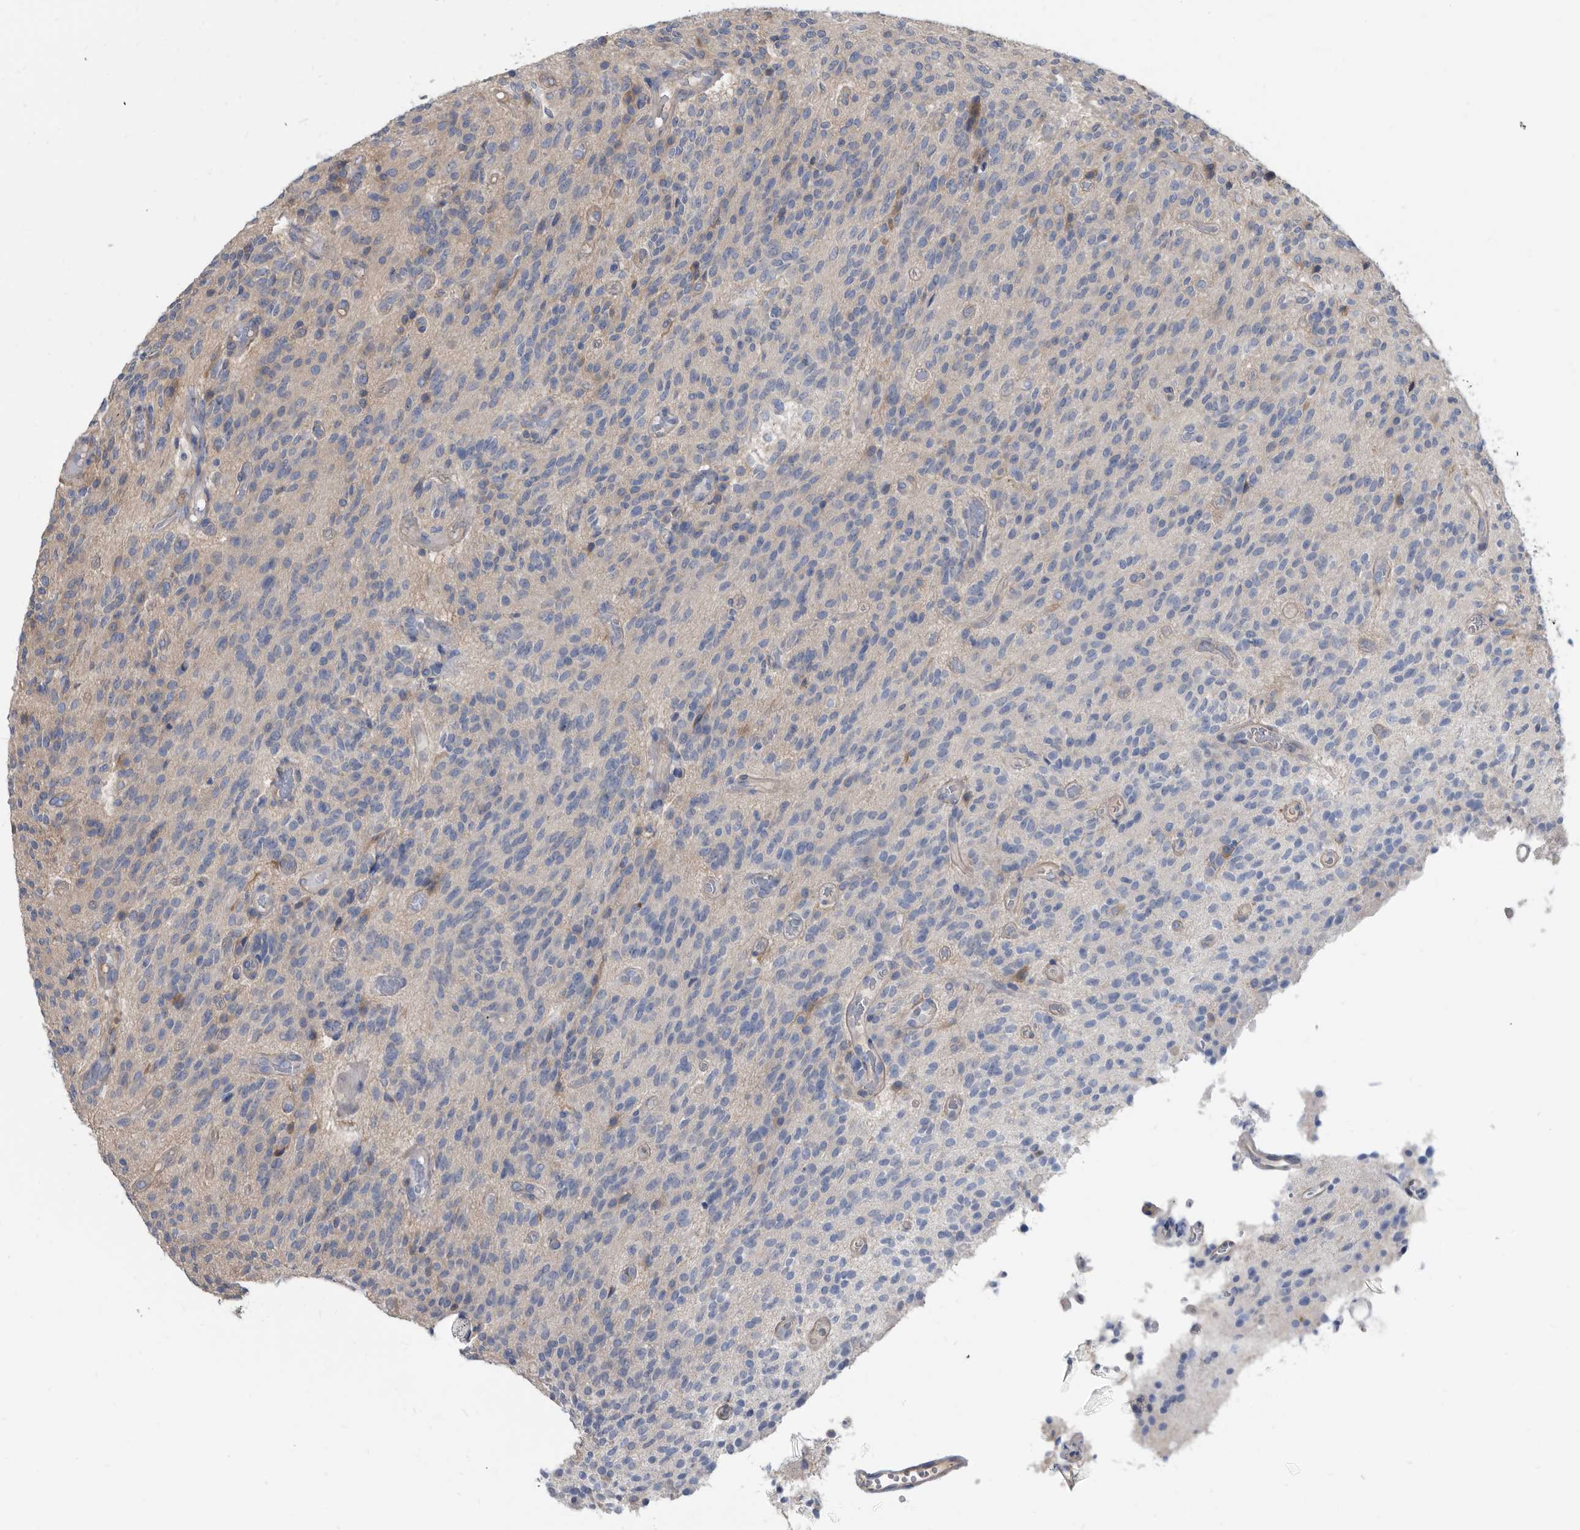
{"staining": {"intensity": "negative", "quantity": "none", "location": "none"}, "tissue": "glioma", "cell_type": "Tumor cells", "image_type": "cancer", "snomed": [{"axis": "morphology", "description": "Glioma, malignant, High grade"}, {"axis": "topography", "description": "Brain"}], "caption": "DAB (3,3'-diaminobenzidine) immunohistochemical staining of glioma demonstrates no significant positivity in tumor cells. (DAB (3,3'-diaminobenzidine) immunohistochemistry (IHC) with hematoxylin counter stain).", "gene": "APEH", "patient": {"sex": "male", "age": 34}}